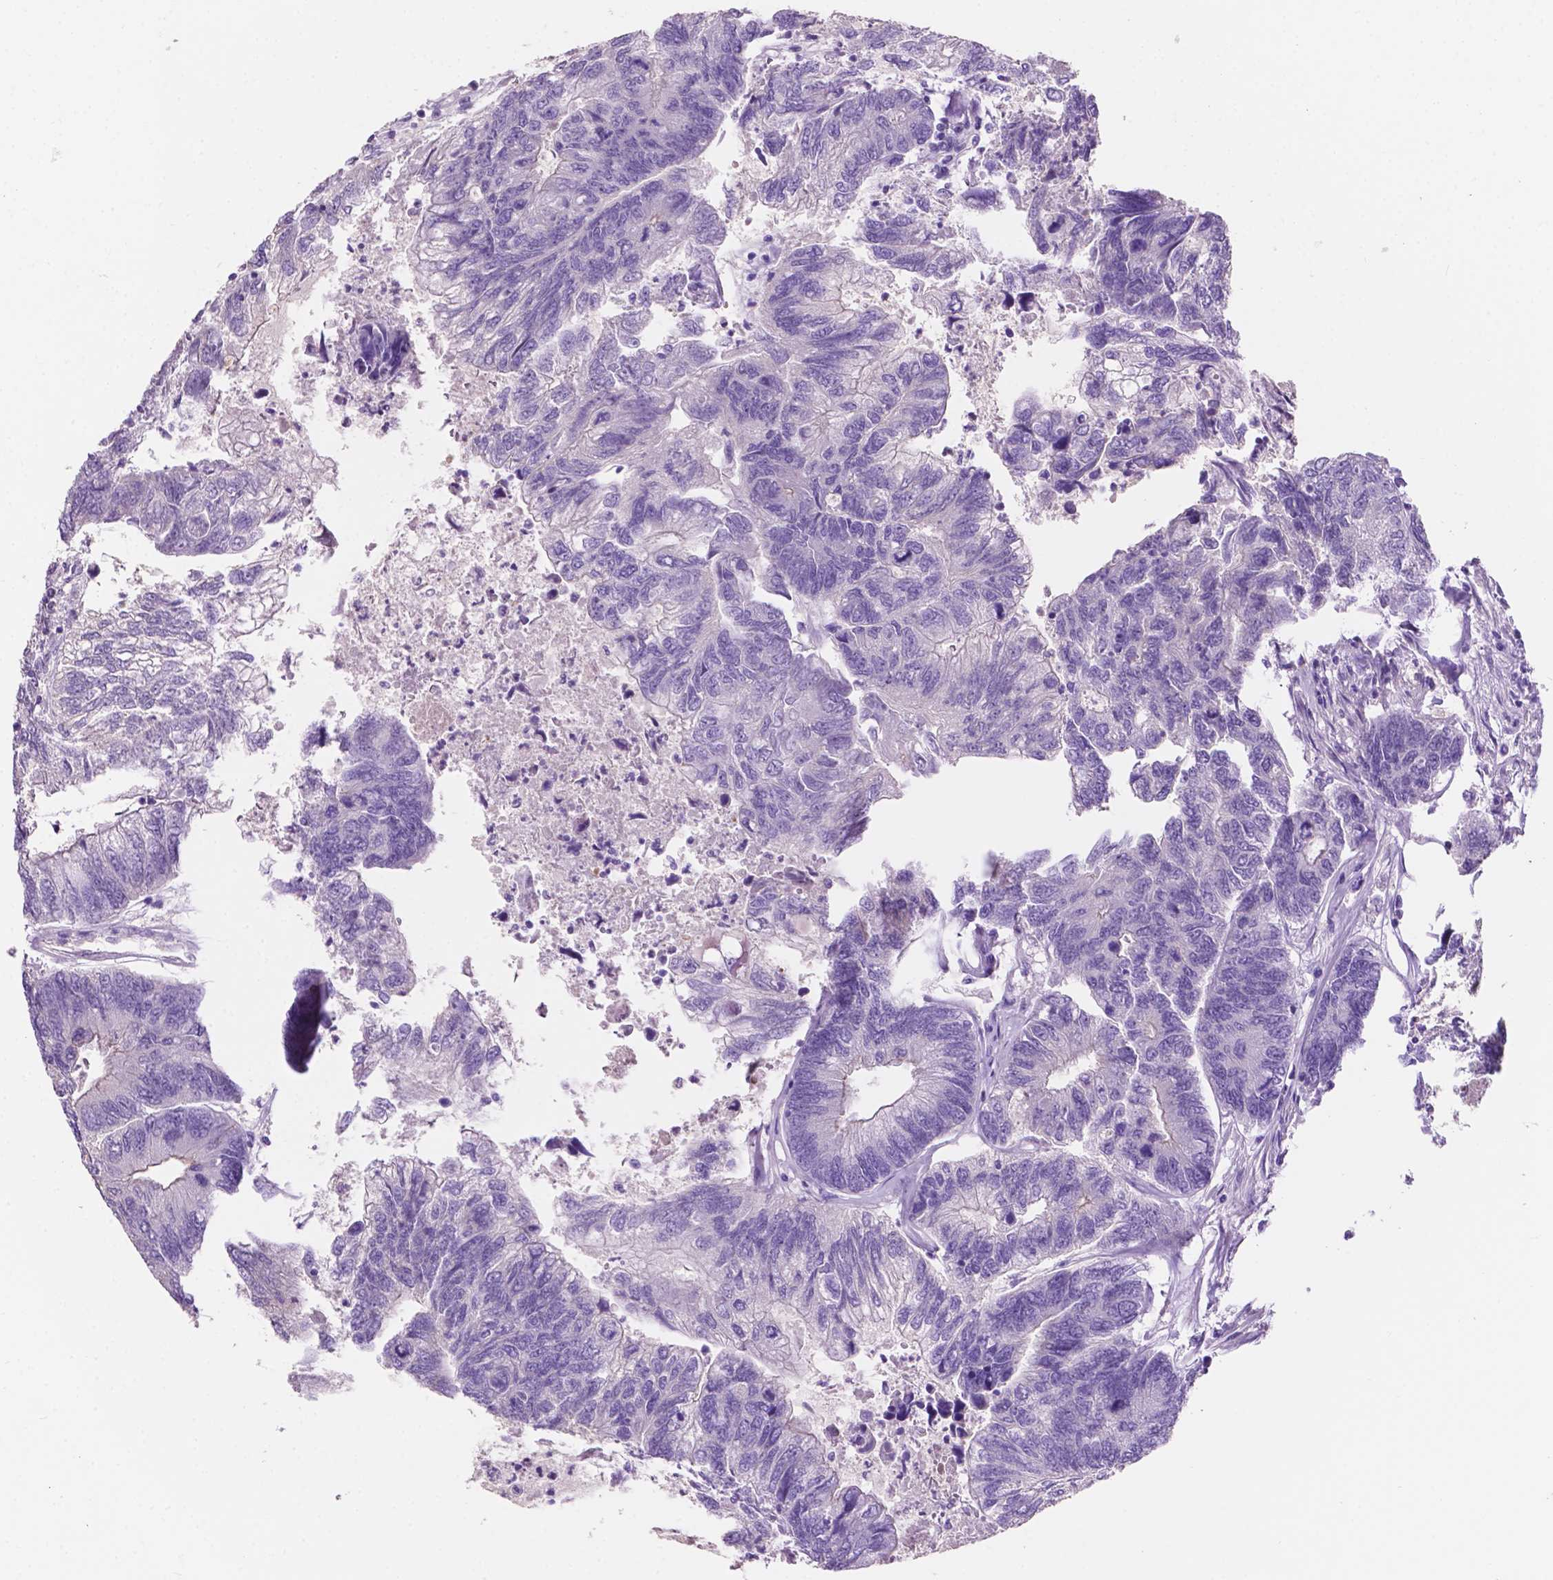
{"staining": {"intensity": "negative", "quantity": "none", "location": "none"}, "tissue": "colorectal cancer", "cell_type": "Tumor cells", "image_type": "cancer", "snomed": [{"axis": "morphology", "description": "Adenocarcinoma, NOS"}, {"axis": "topography", "description": "Colon"}], "caption": "Tumor cells are negative for brown protein staining in colorectal cancer.", "gene": "CLDN17", "patient": {"sex": "female", "age": 67}}